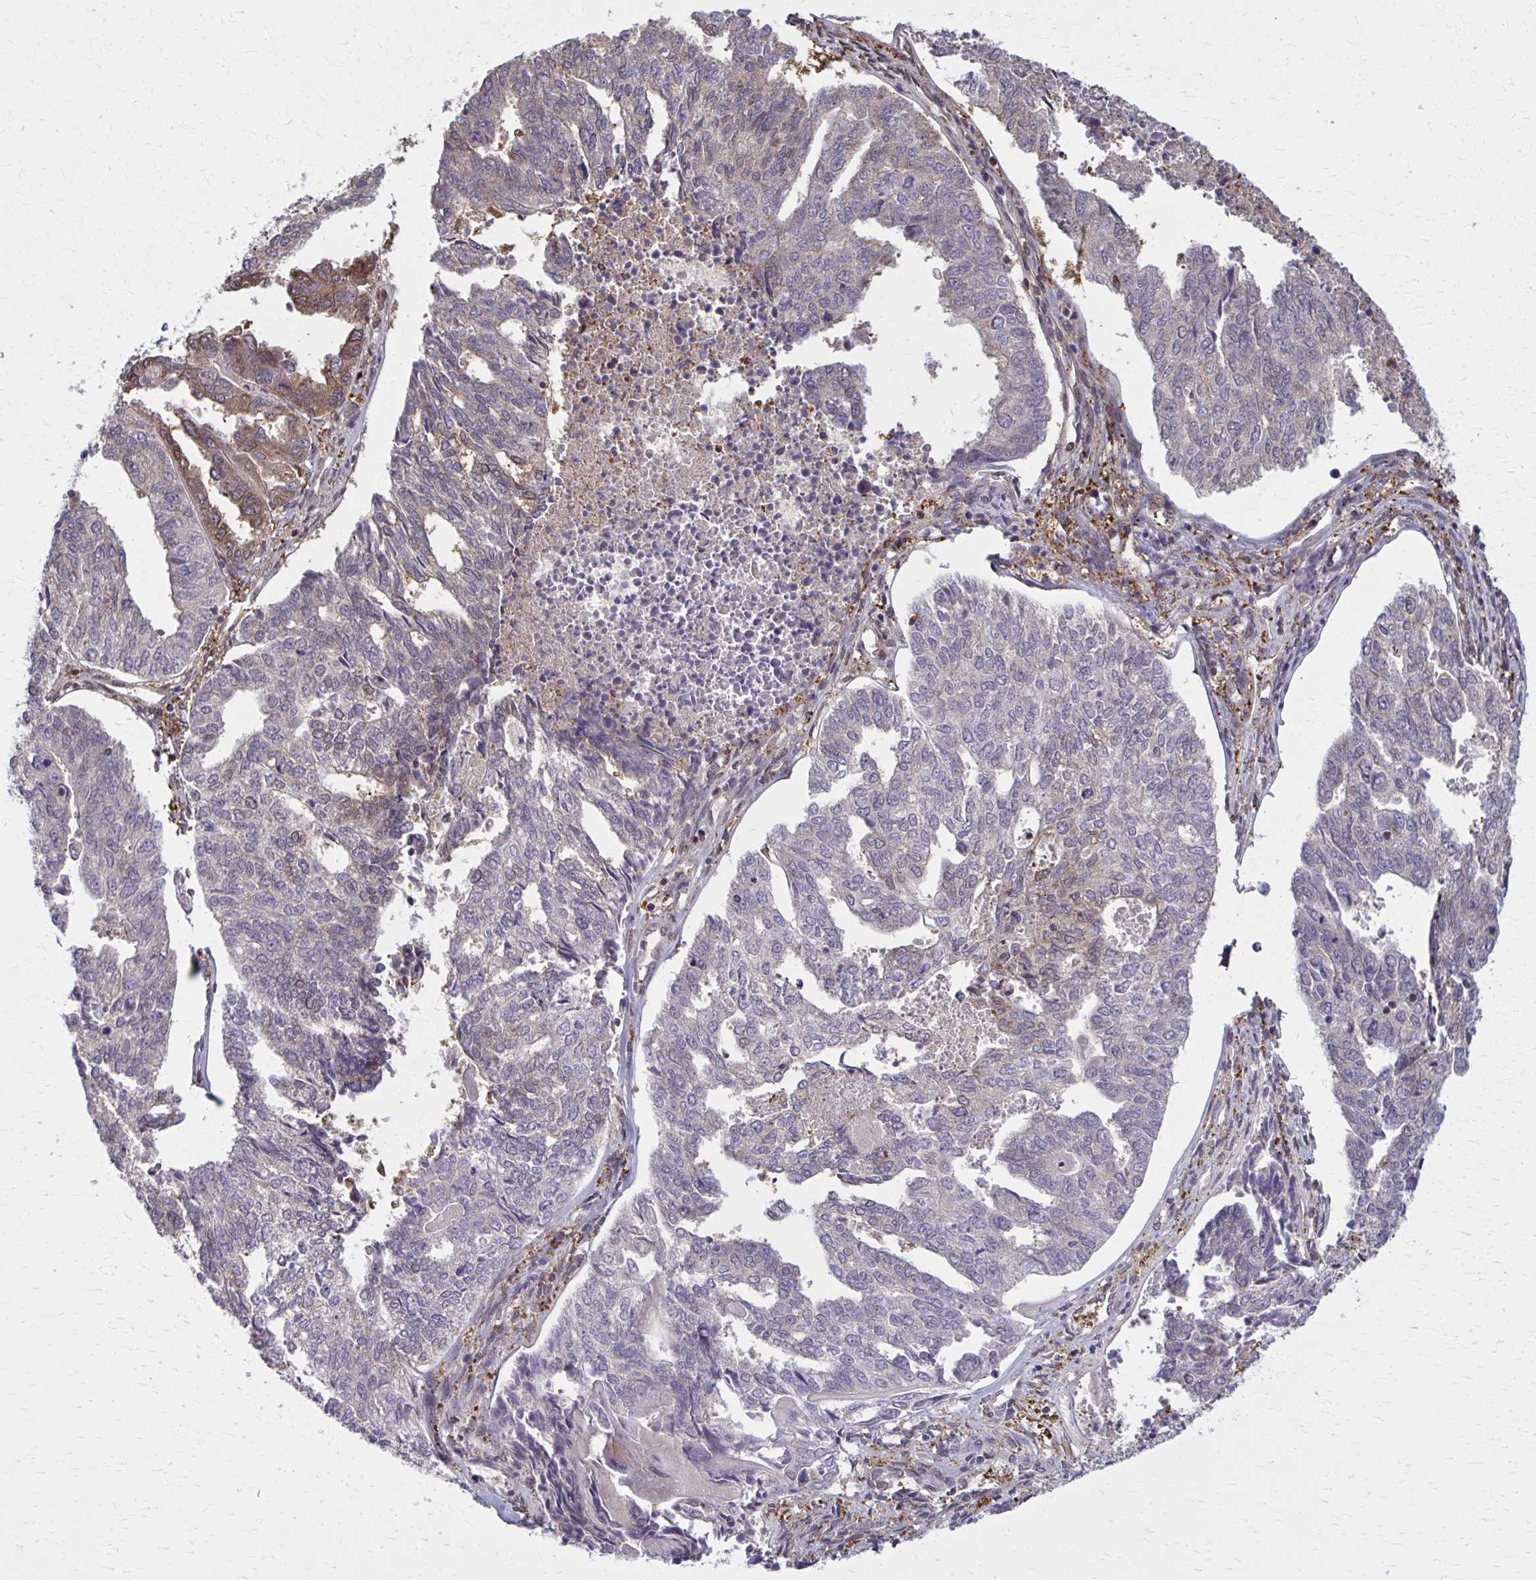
{"staining": {"intensity": "moderate", "quantity": "<25%", "location": "cytoplasmic/membranous"}, "tissue": "endometrial cancer", "cell_type": "Tumor cells", "image_type": "cancer", "snomed": [{"axis": "morphology", "description": "Adenocarcinoma, NOS"}, {"axis": "topography", "description": "Endometrium"}], "caption": "Immunohistochemistry (IHC) photomicrograph of neoplastic tissue: human adenocarcinoma (endometrial) stained using immunohistochemistry reveals low levels of moderate protein expression localized specifically in the cytoplasmic/membranous of tumor cells, appearing as a cytoplasmic/membranous brown color.", "gene": "MDH1", "patient": {"sex": "female", "age": 73}}